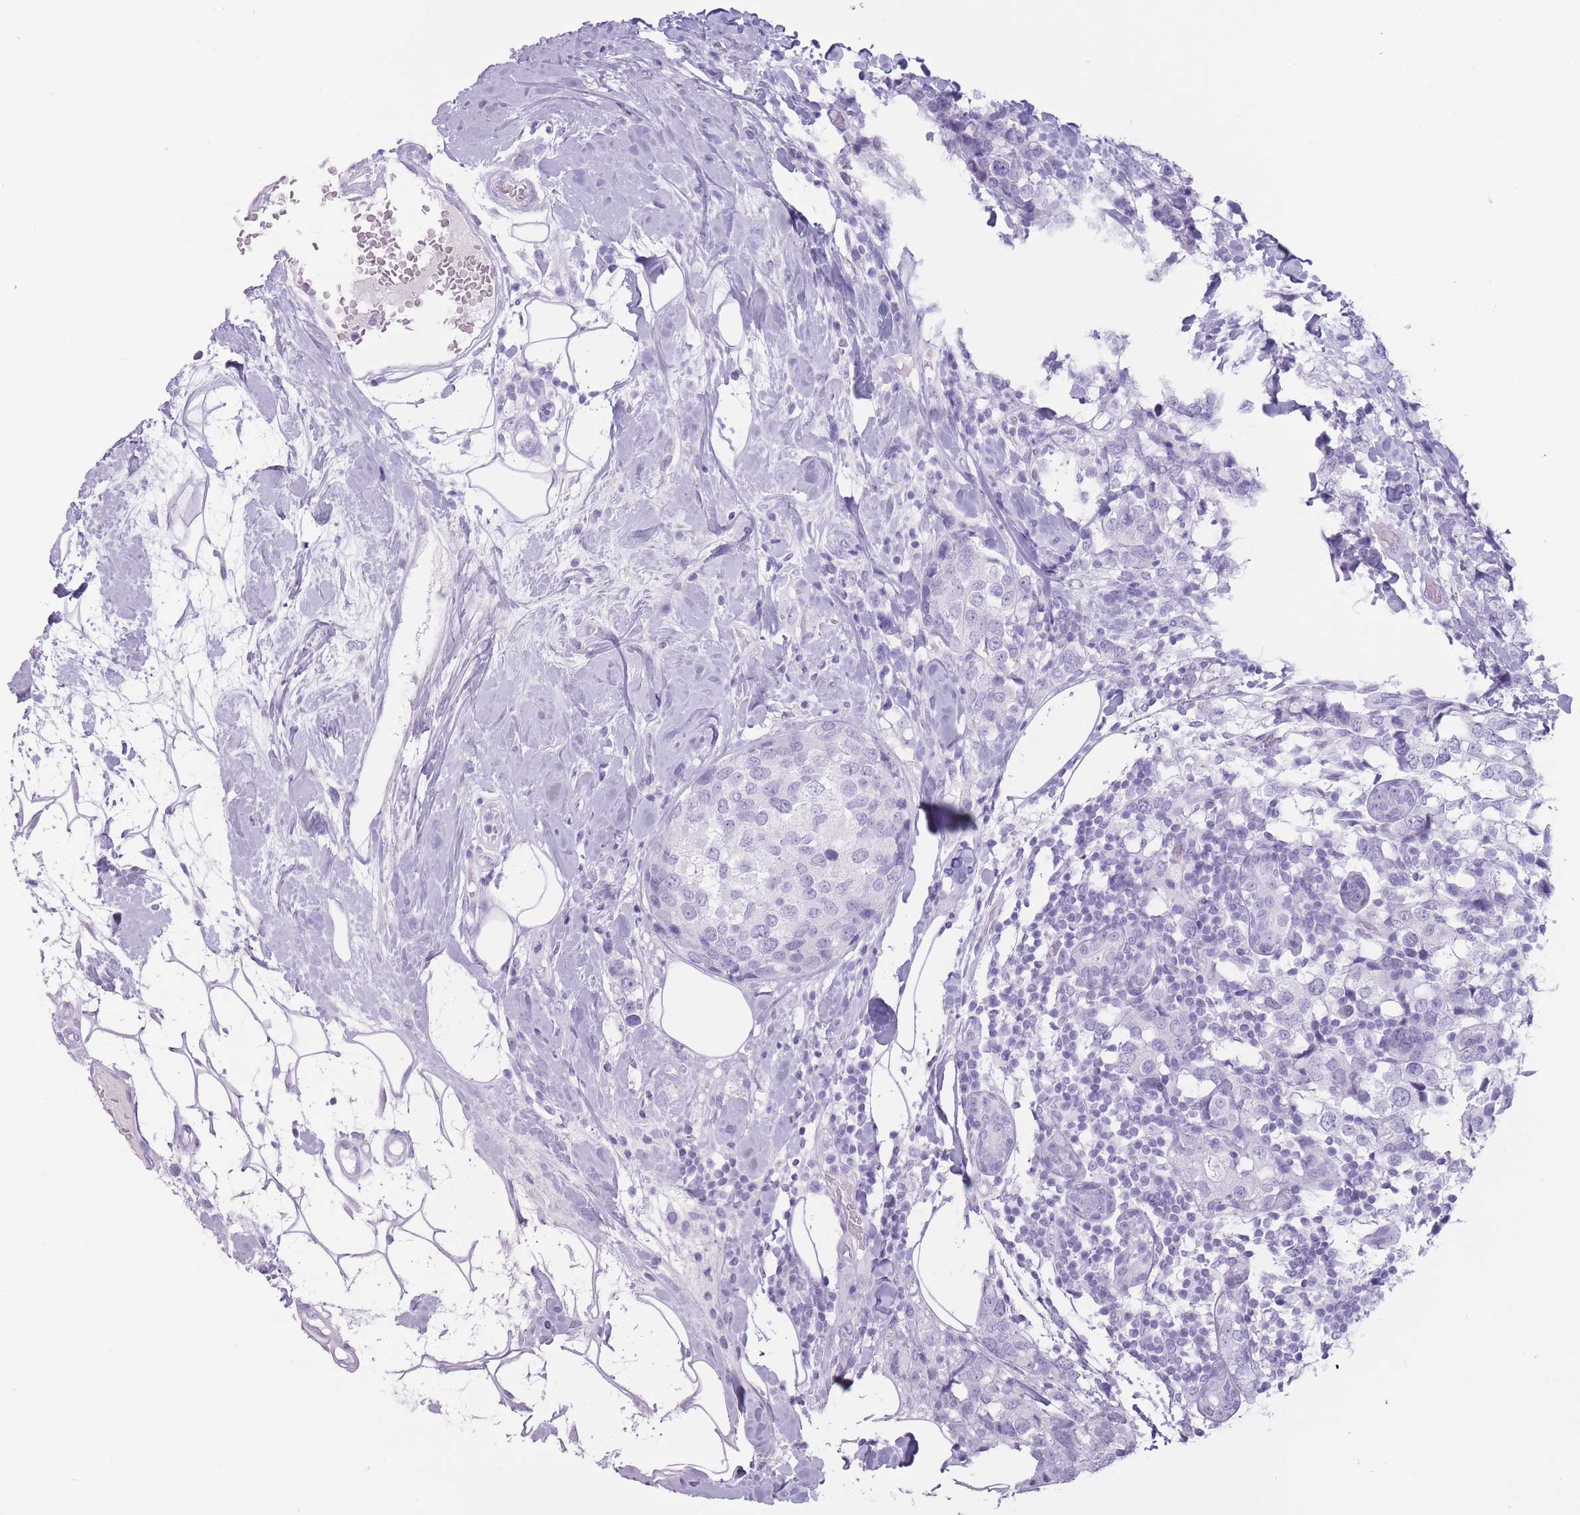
{"staining": {"intensity": "negative", "quantity": "none", "location": "none"}, "tissue": "breast cancer", "cell_type": "Tumor cells", "image_type": "cancer", "snomed": [{"axis": "morphology", "description": "Lobular carcinoma"}, {"axis": "topography", "description": "Breast"}], "caption": "DAB (3,3'-diaminobenzidine) immunohistochemical staining of lobular carcinoma (breast) exhibits no significant staining in tumor cells.", "gene": "PNMA3", "patient": {"sex": "female", "age": 59}}